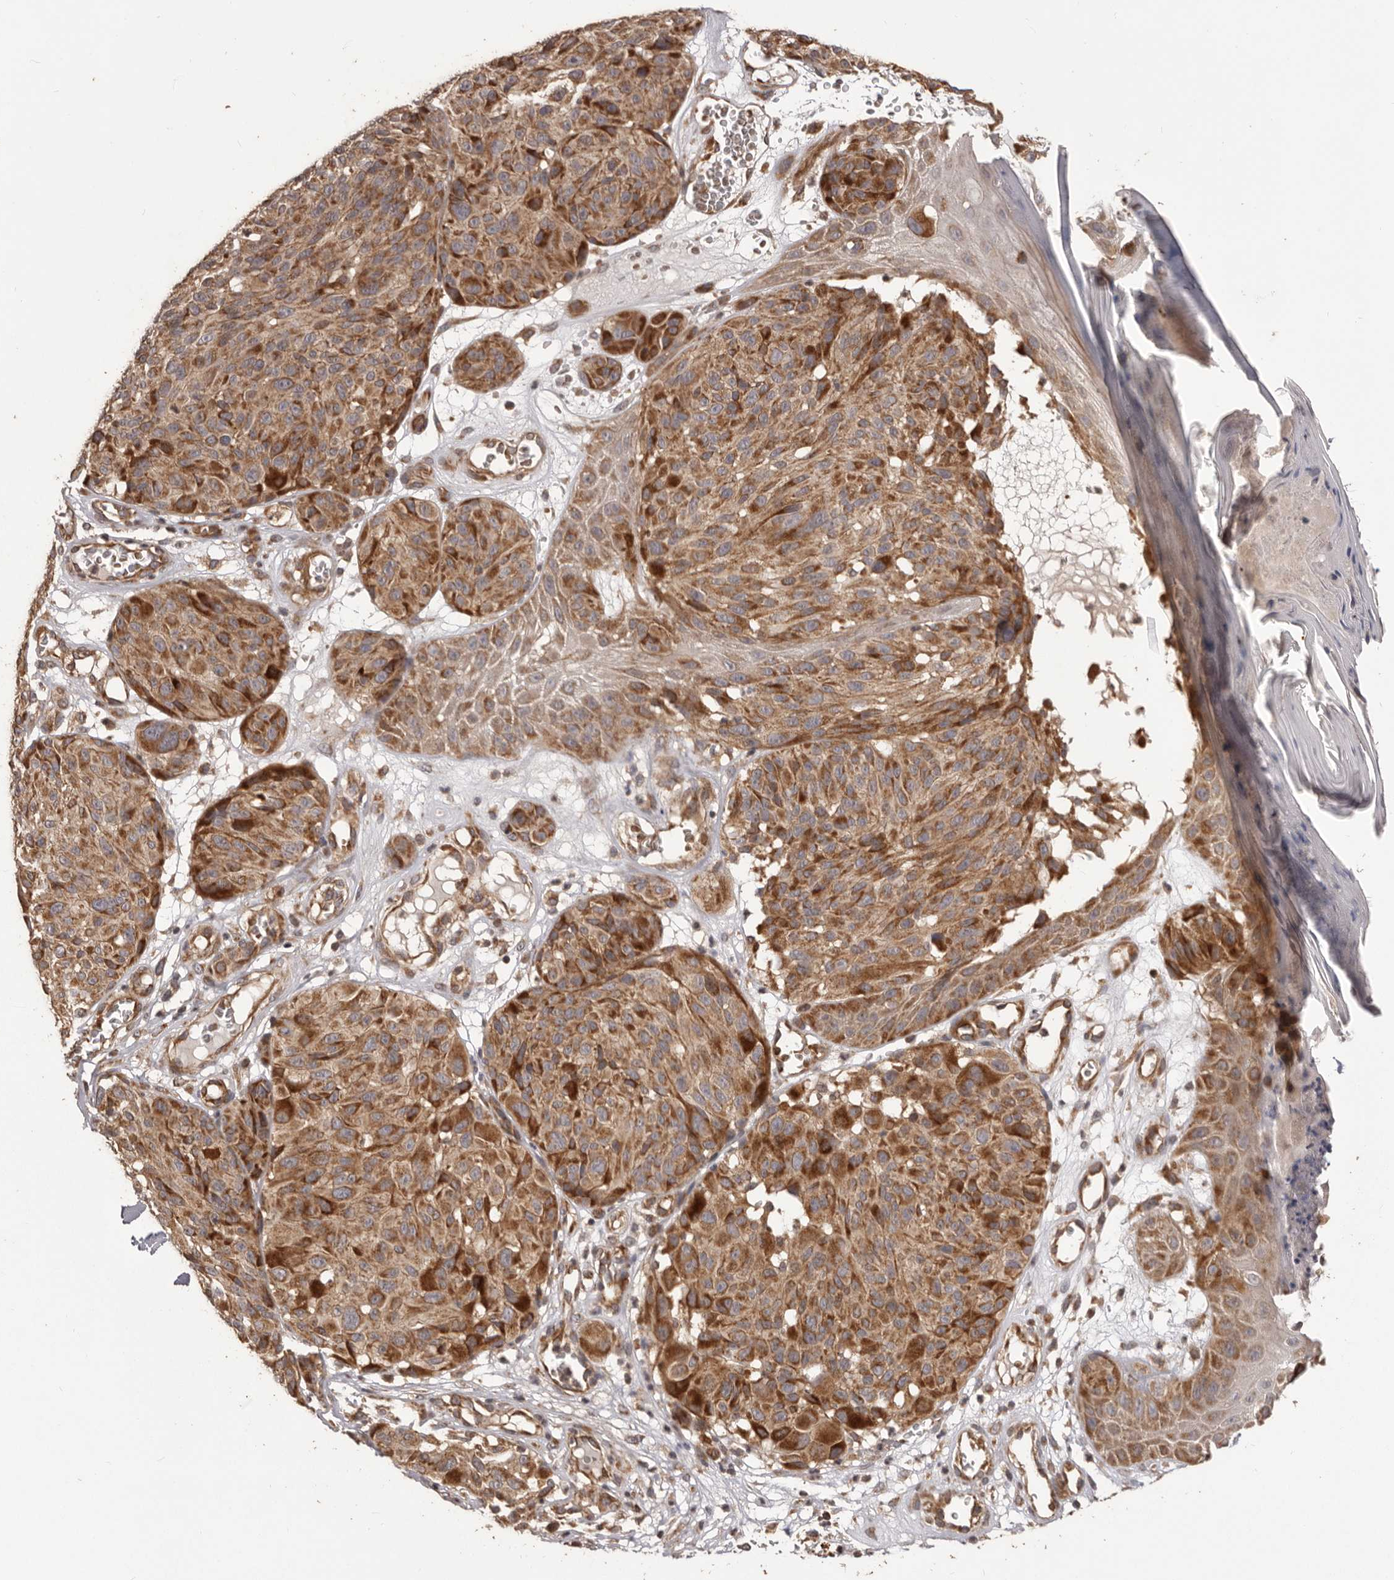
{"staining": {"intensity": "strong", "quantity": ">75%", "location": "cytoplasmic/membranous"}, "tissue": "melanoma", "cell_type": "Tumor cells", "image_type": "cancer", "snomed": [{"axis": "morphology", "description": "Malignant melanoma, NOS"}, {"axis": "topography", "description": "Skin"}], "caption": "Tumor cells exhibit high levels of strong cytoplasmic/membranous staining in about >75% of cells in human malignant melanoma.", "gene": "QRSL1", "patient": {"sex": "male", "age": 83}}